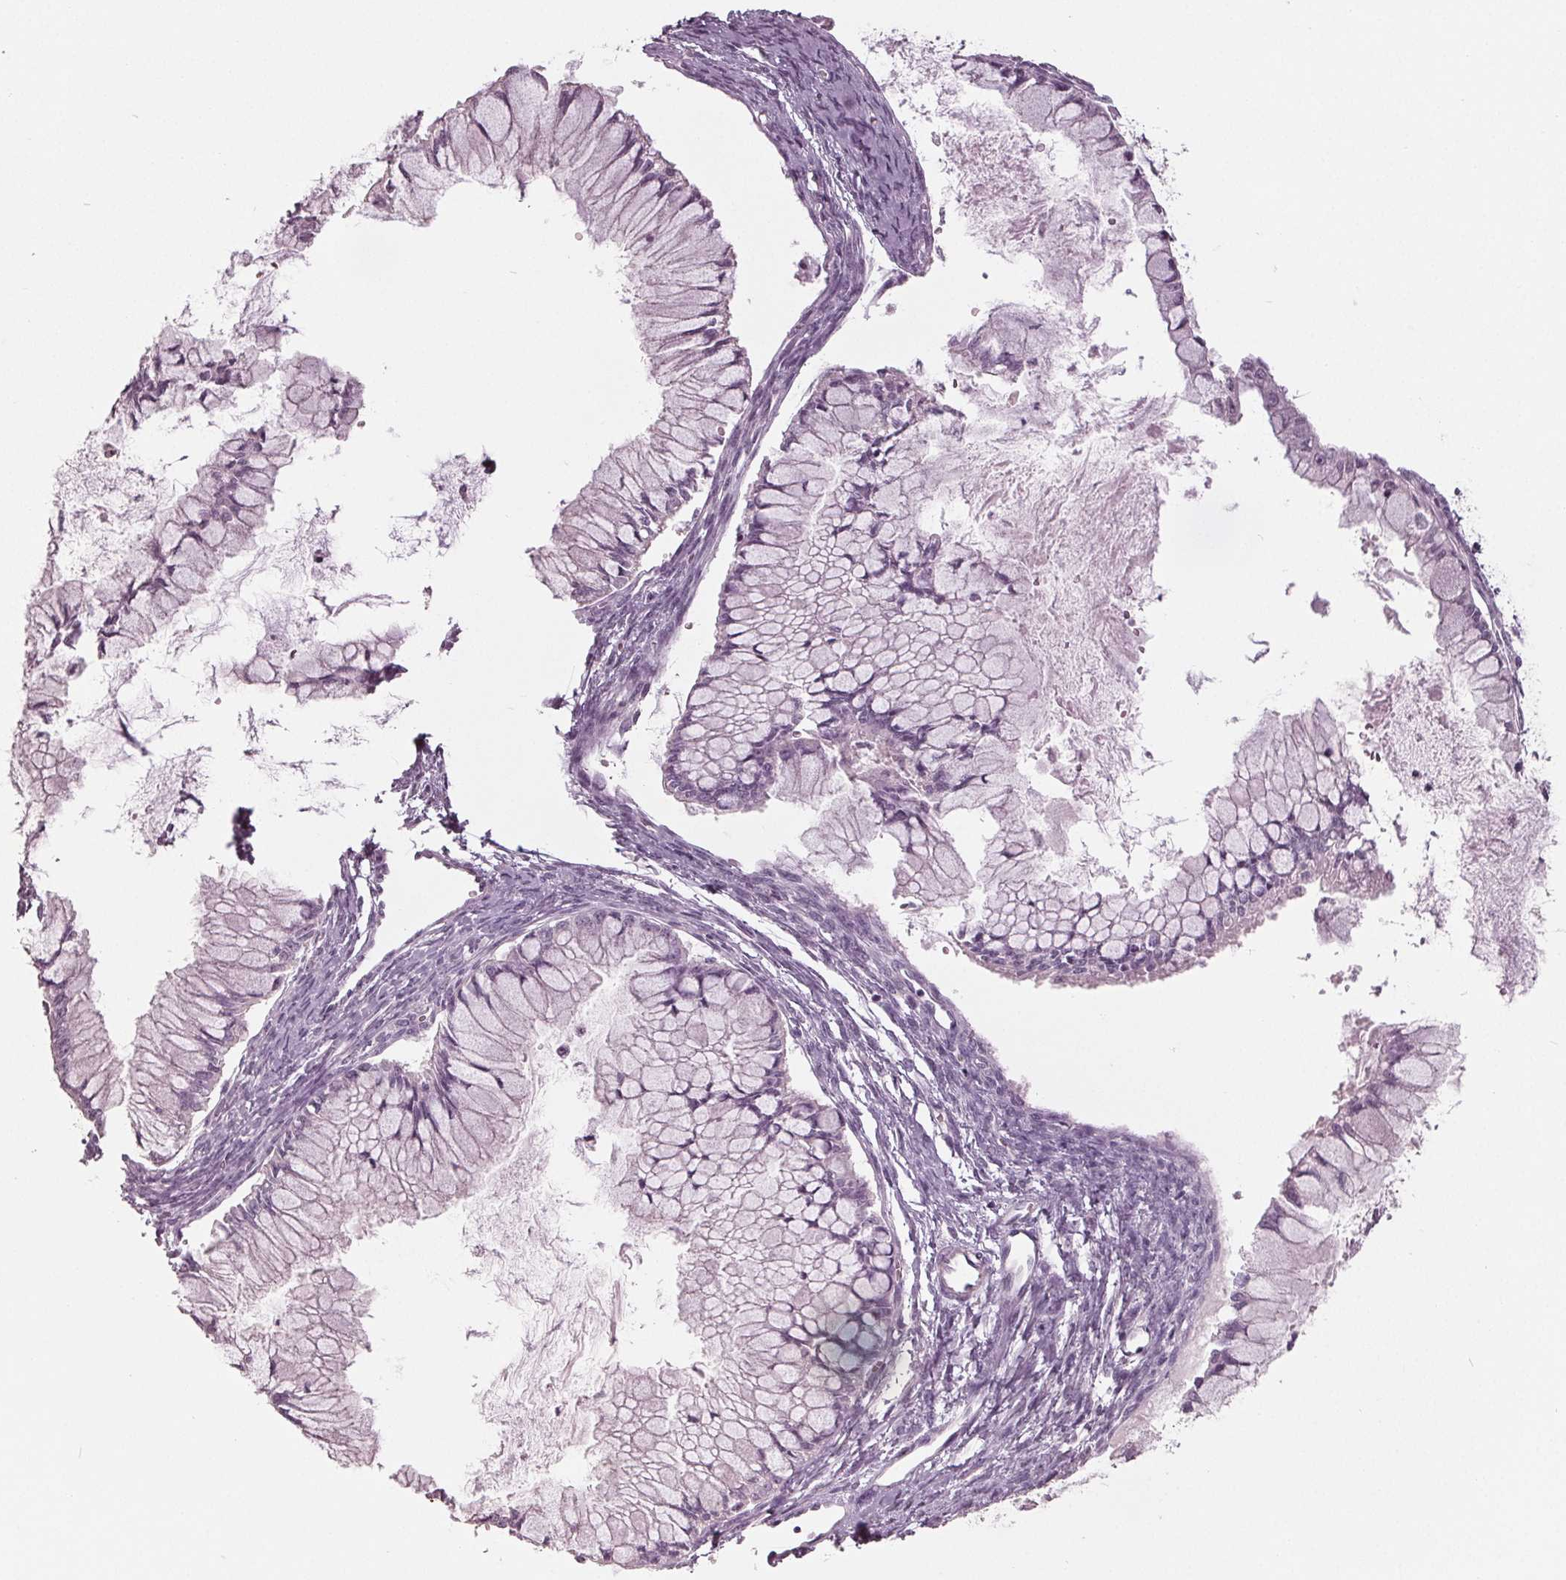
{"staining": {"intensity": "negative", "quantity": "none", "location": "none"}, "tissue": "ovarian cancer", "cell_type": "Tumor cells", "image_type": "cancer", "snomed": [{"axis": "morphology", "description": "Cystadenocarcinoma, mucinous, NOS"}, {"axis": "topography", "description": "Ovary"}], "caption": "Protein analysis of ovarian cancer exhibits no significant staining in tumor cells.", "gene": "TNNC2", "patient": {"sex": "female", "age": 34}}